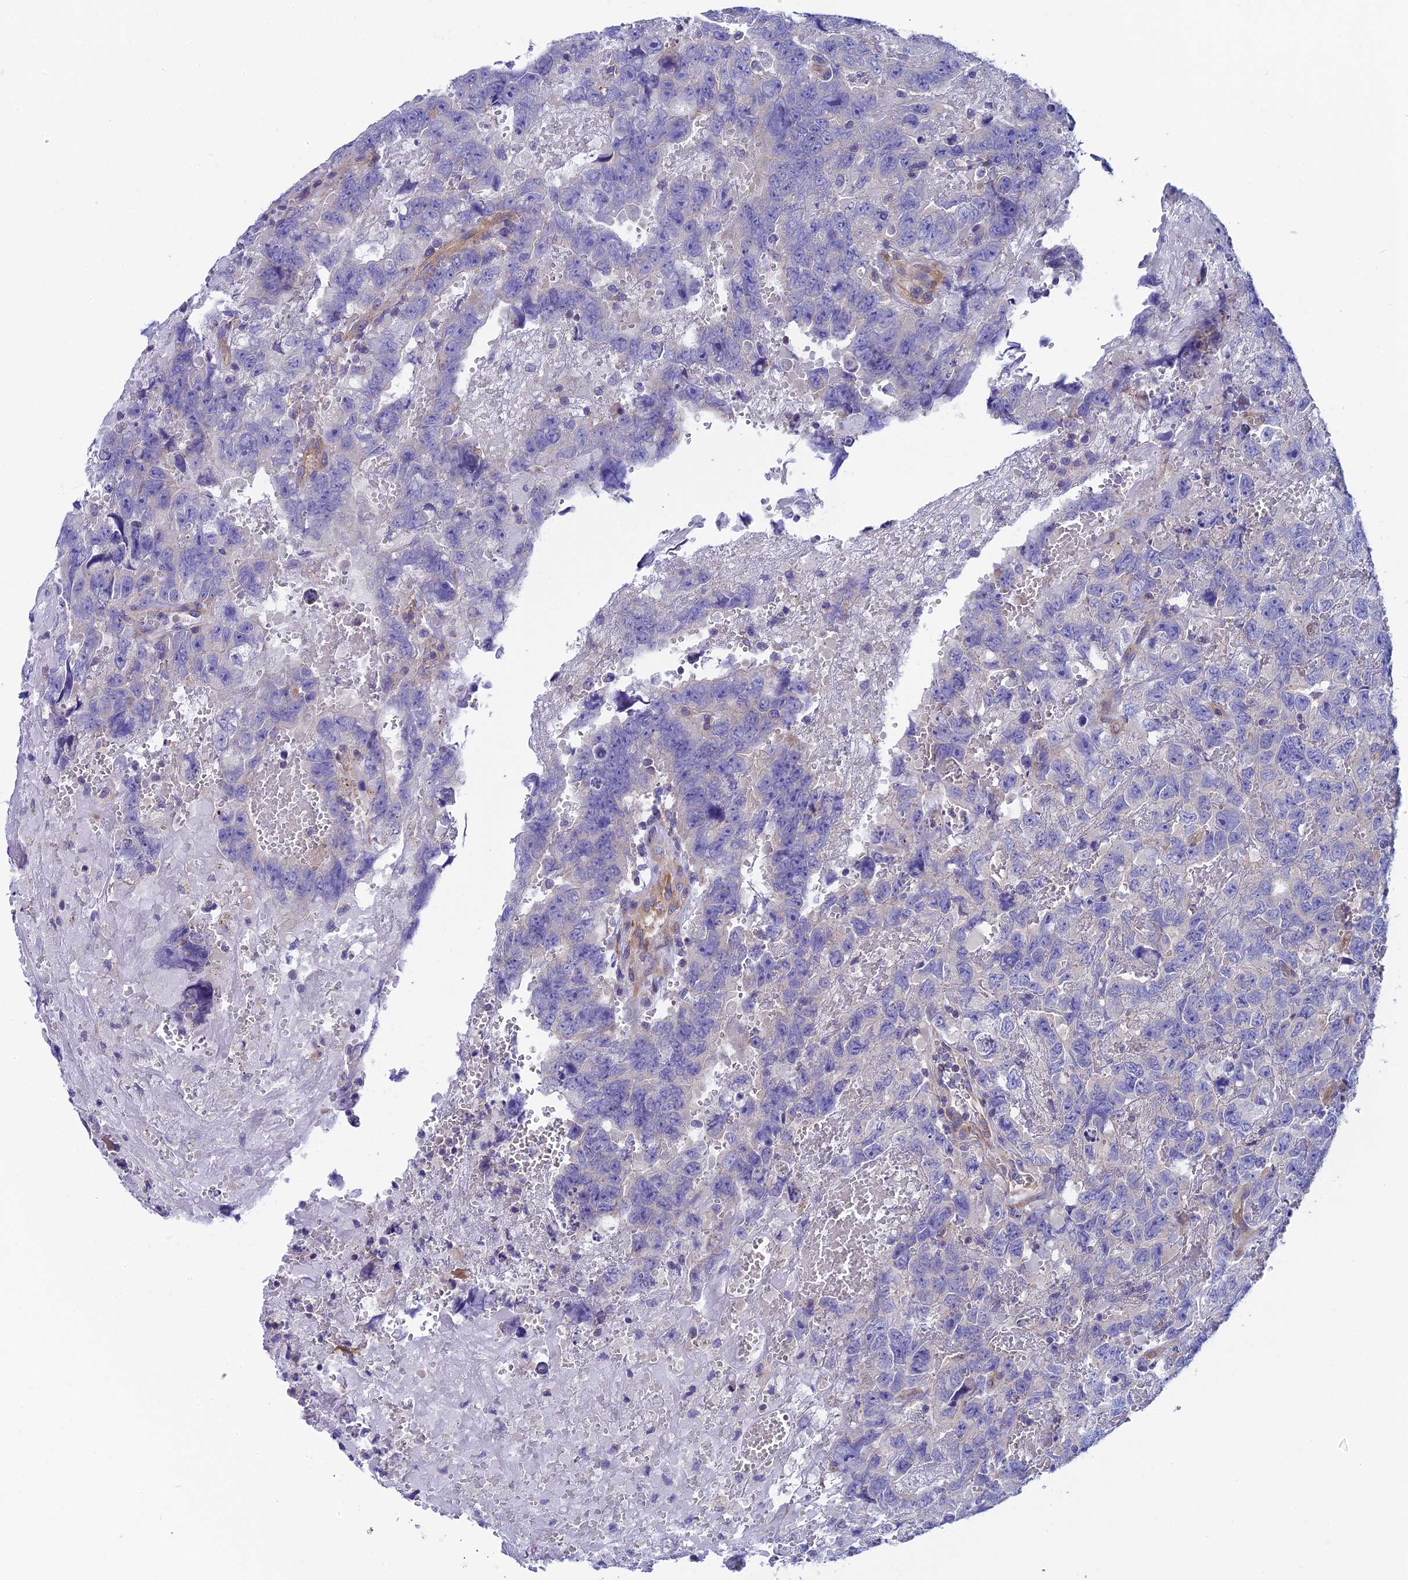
{"staining": {"intensity": "negative", "quantity": "none", "location": "none"}, "tissue": "testis cancer", "cell_type": "Tumor cells", "image_type": "cancer", "snomed": [{"axis": "morphology", "description": "Carcinoma, Embryonal, NOS"}, {"axis": "topography", "description": "Testis"}], "caption": "Immunohistochemistry (IHC) micrograph of neoplastic tissue: embryonal carcinoma (testis) stained with DAB demonstrates no significant protein positivity in tumor cells.", "gene": "PPFIA3", "patient": {"sex": "male", "age": 45}}